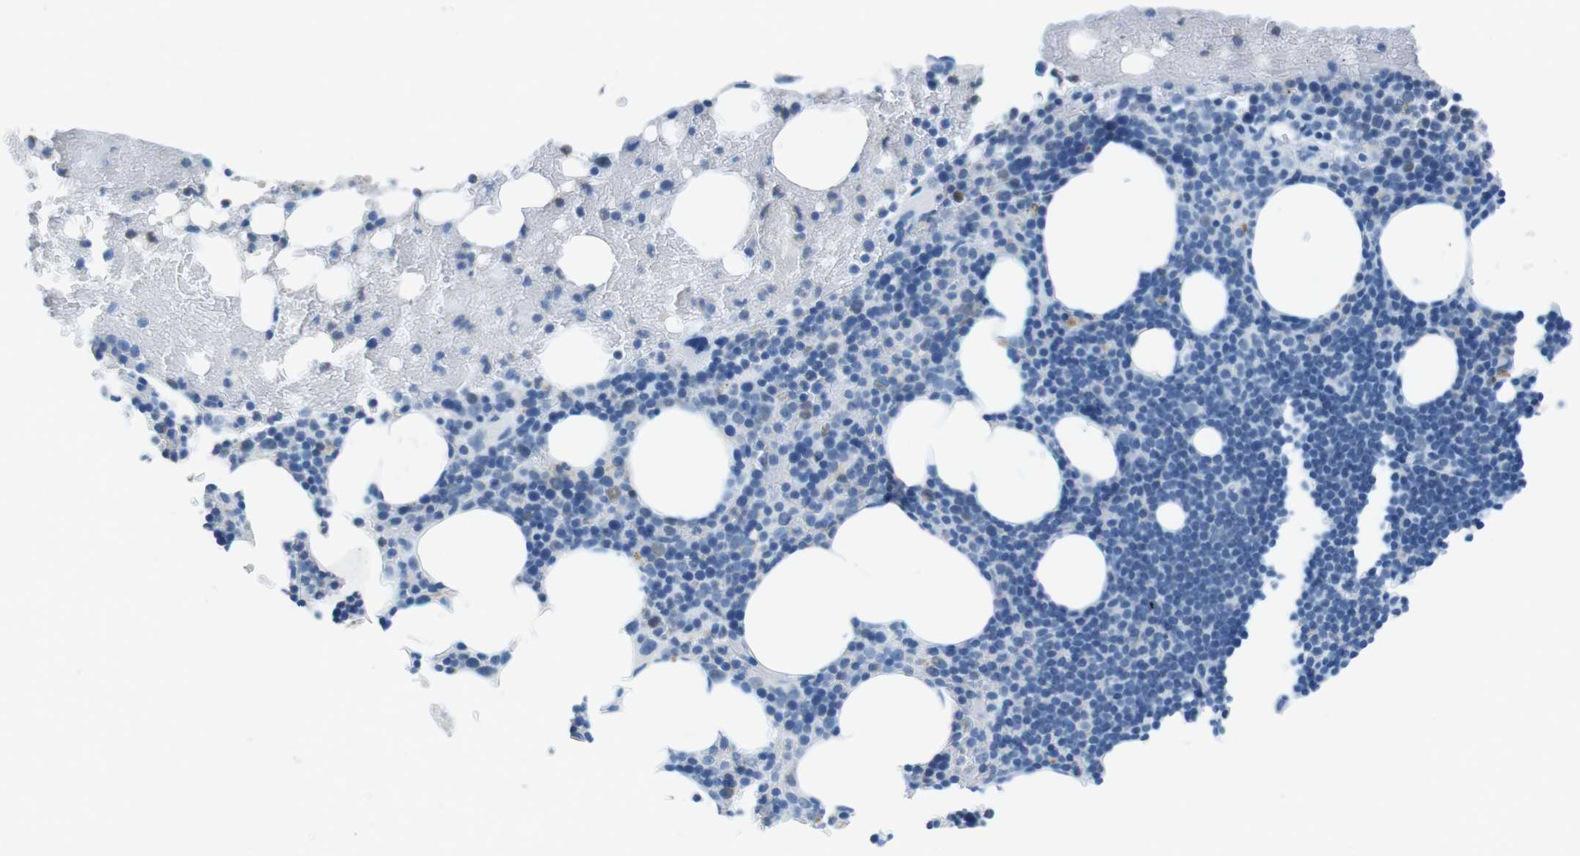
{"staining": {"intensity": "negative", "quantity": "none", "location": "none"}, "tissue": "bone marrow", "cell_type": "Hematopoietic cells", "image_type": "normal", "snomed": [{"axis": "morphology", "description": "Normal tissue, NOS"}, {"axis": "topography", "description": "Bone marrow"}], "caption": "Immunohistochemistry of normal human bone marrow exhibits no staining in hematopoietic cells.", "gene": "CTAG1B", "patient": {"sex": "female", "age": 66}}